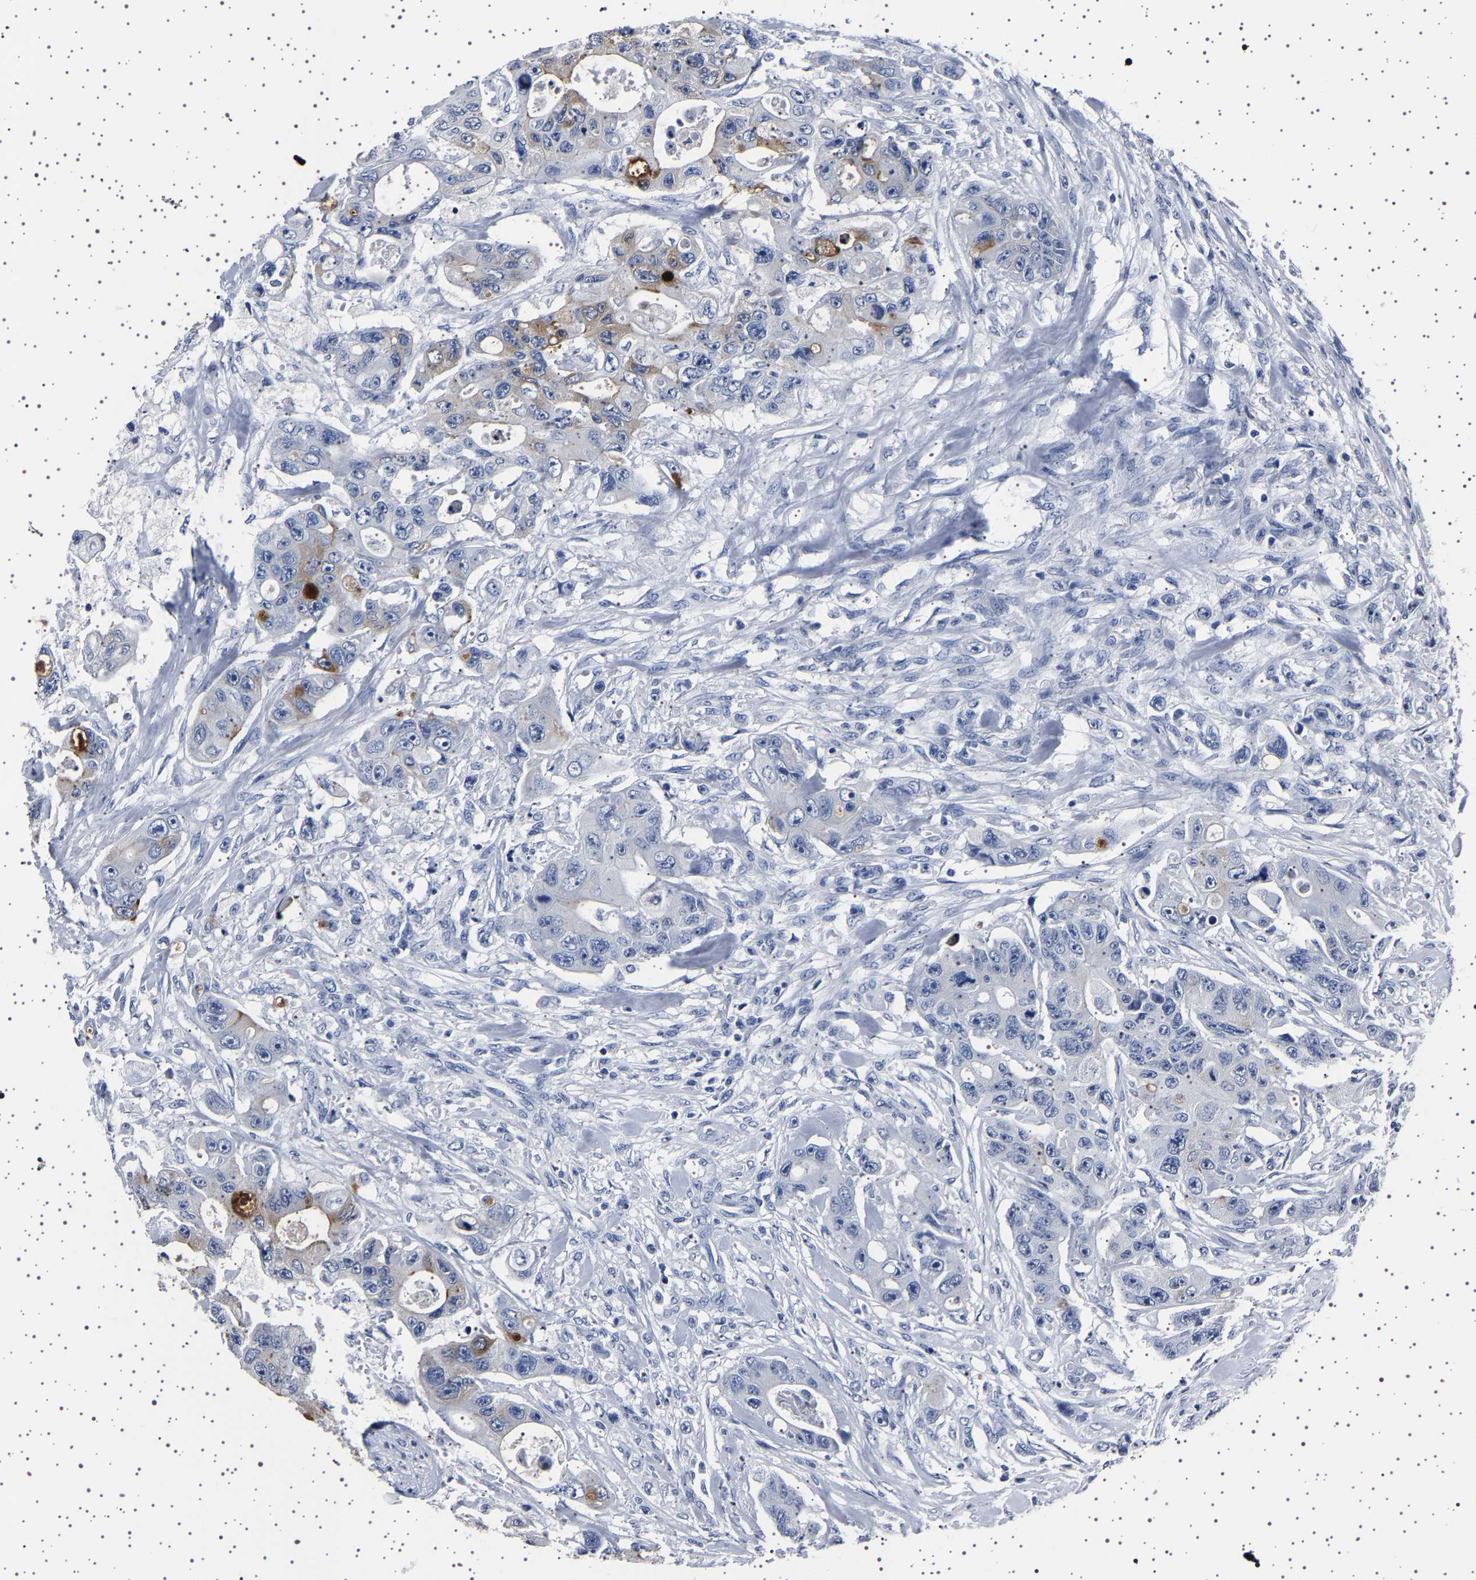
{"staining": {"intensity": "strong", "quantity": "<25%", "location": "cytoplasmic/membranous"}, "tissue": "colorectal cancer", "cell_type": "Tumor cells", "image_type": "cancer", "snomed": [{"axis": "morphology", "description": "Adenocarcinoma, NOS"}, {"axis": "topography", "description": "Colon"}], "caption": "A micrograph showing strong cytoplasmic/membranous positivity in approximately <25% of tumor cells in adenocarcinoma (colorectal), as visualized by brown immunohistochemical staining.", "gene": "TFF3", "patient": {"sex": "female", "age": 46}}